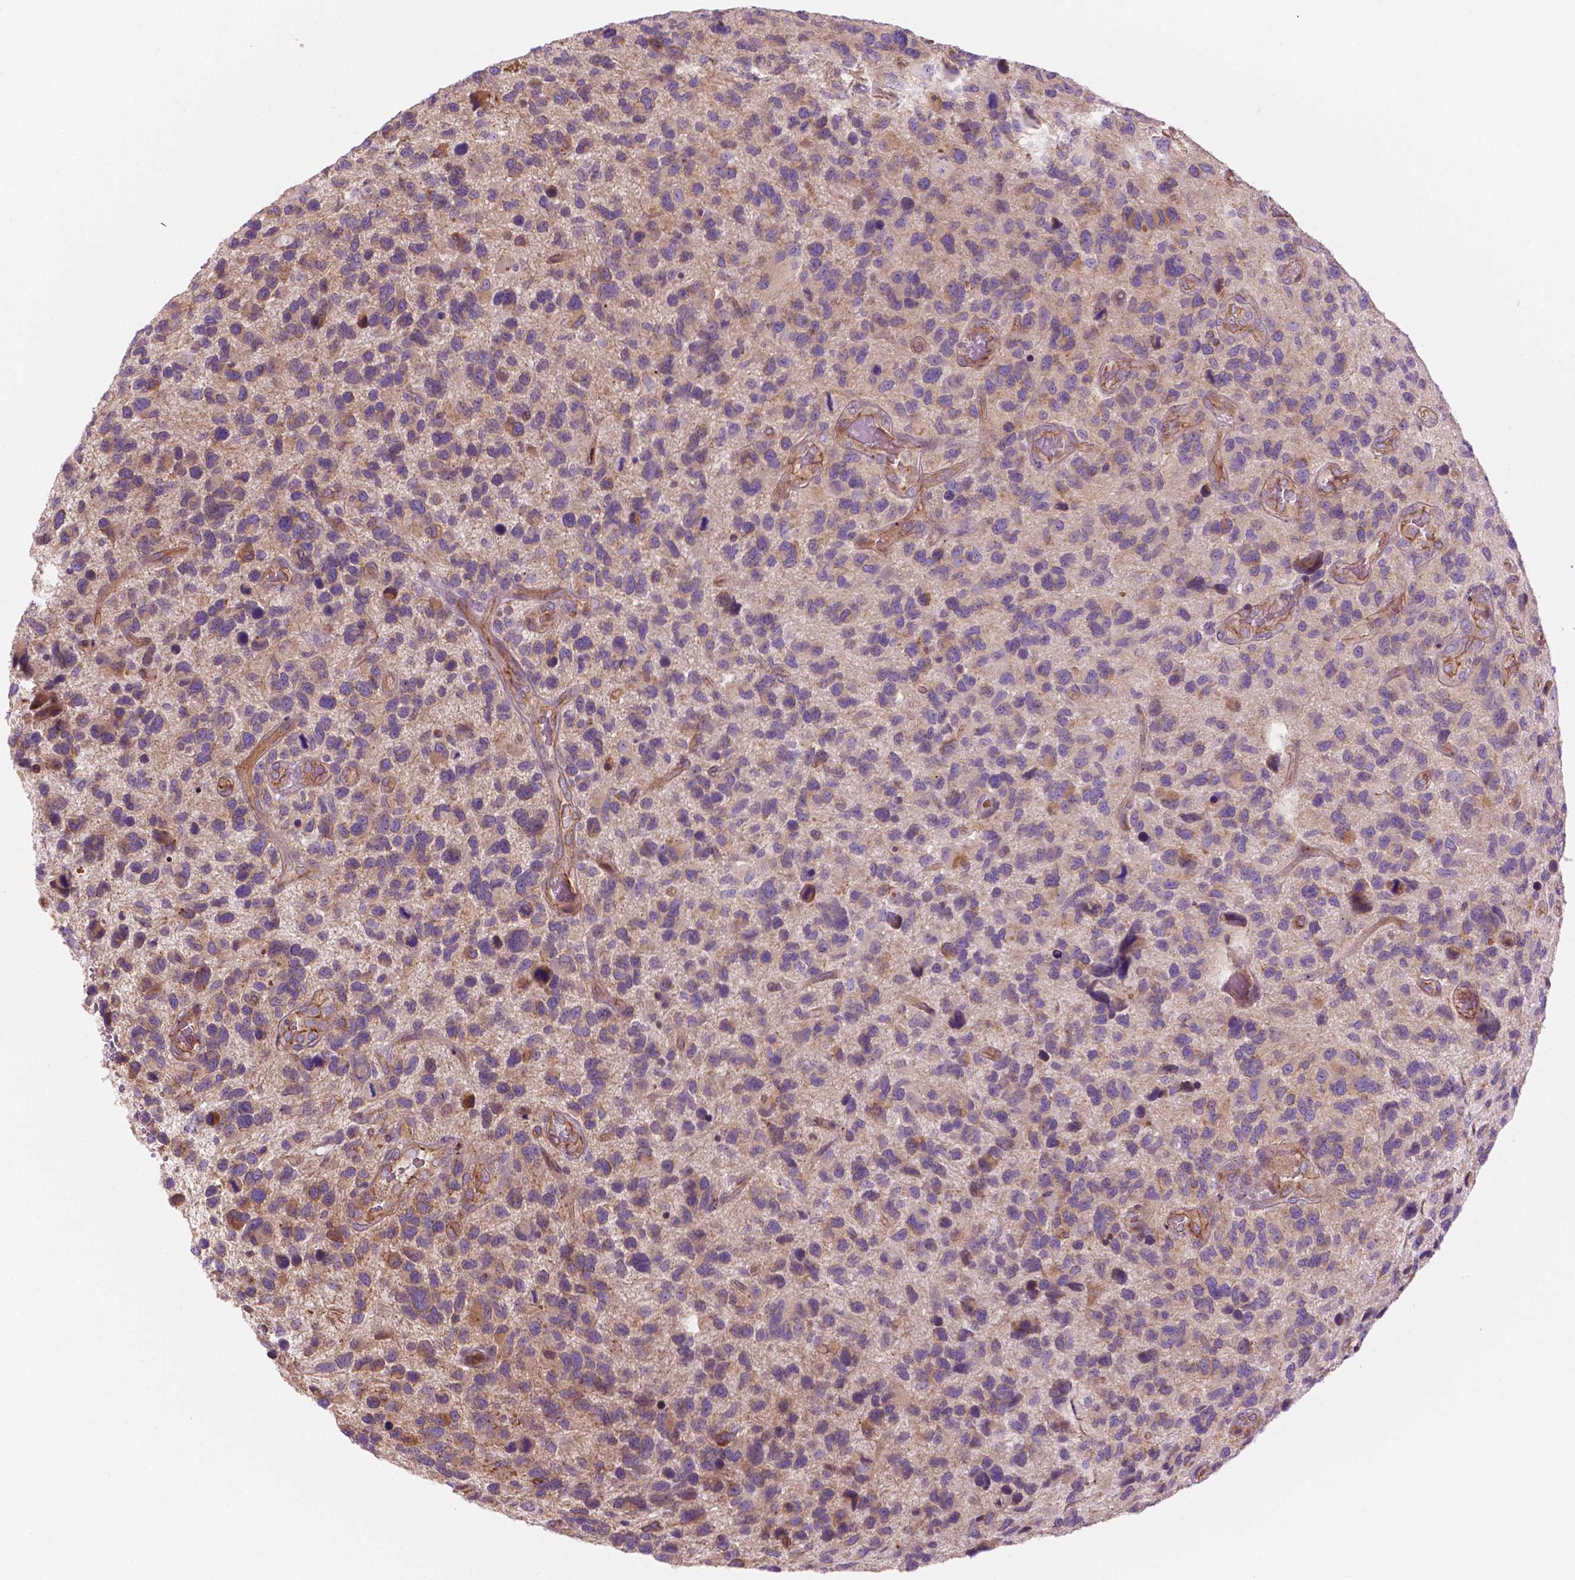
{"staining": {"intensity": "negative", "quantity": "none", "location": "none"}, "tissue": "glioma", "cell_type": "Tumor cells", "image_type": "cancer", "snomed": [{"axis": "morphology", "description": "Glioma, malignant, NOS"}, {"axis": "morphology", "description": "Glioma, malignant, High grade"}, {"axis": "topography", "description": "Brain"}], "caption": "Tumor cells show no significant expression in glioma.", "gene": "SURF4", "patient": {"sex": "female", "age": 71}}